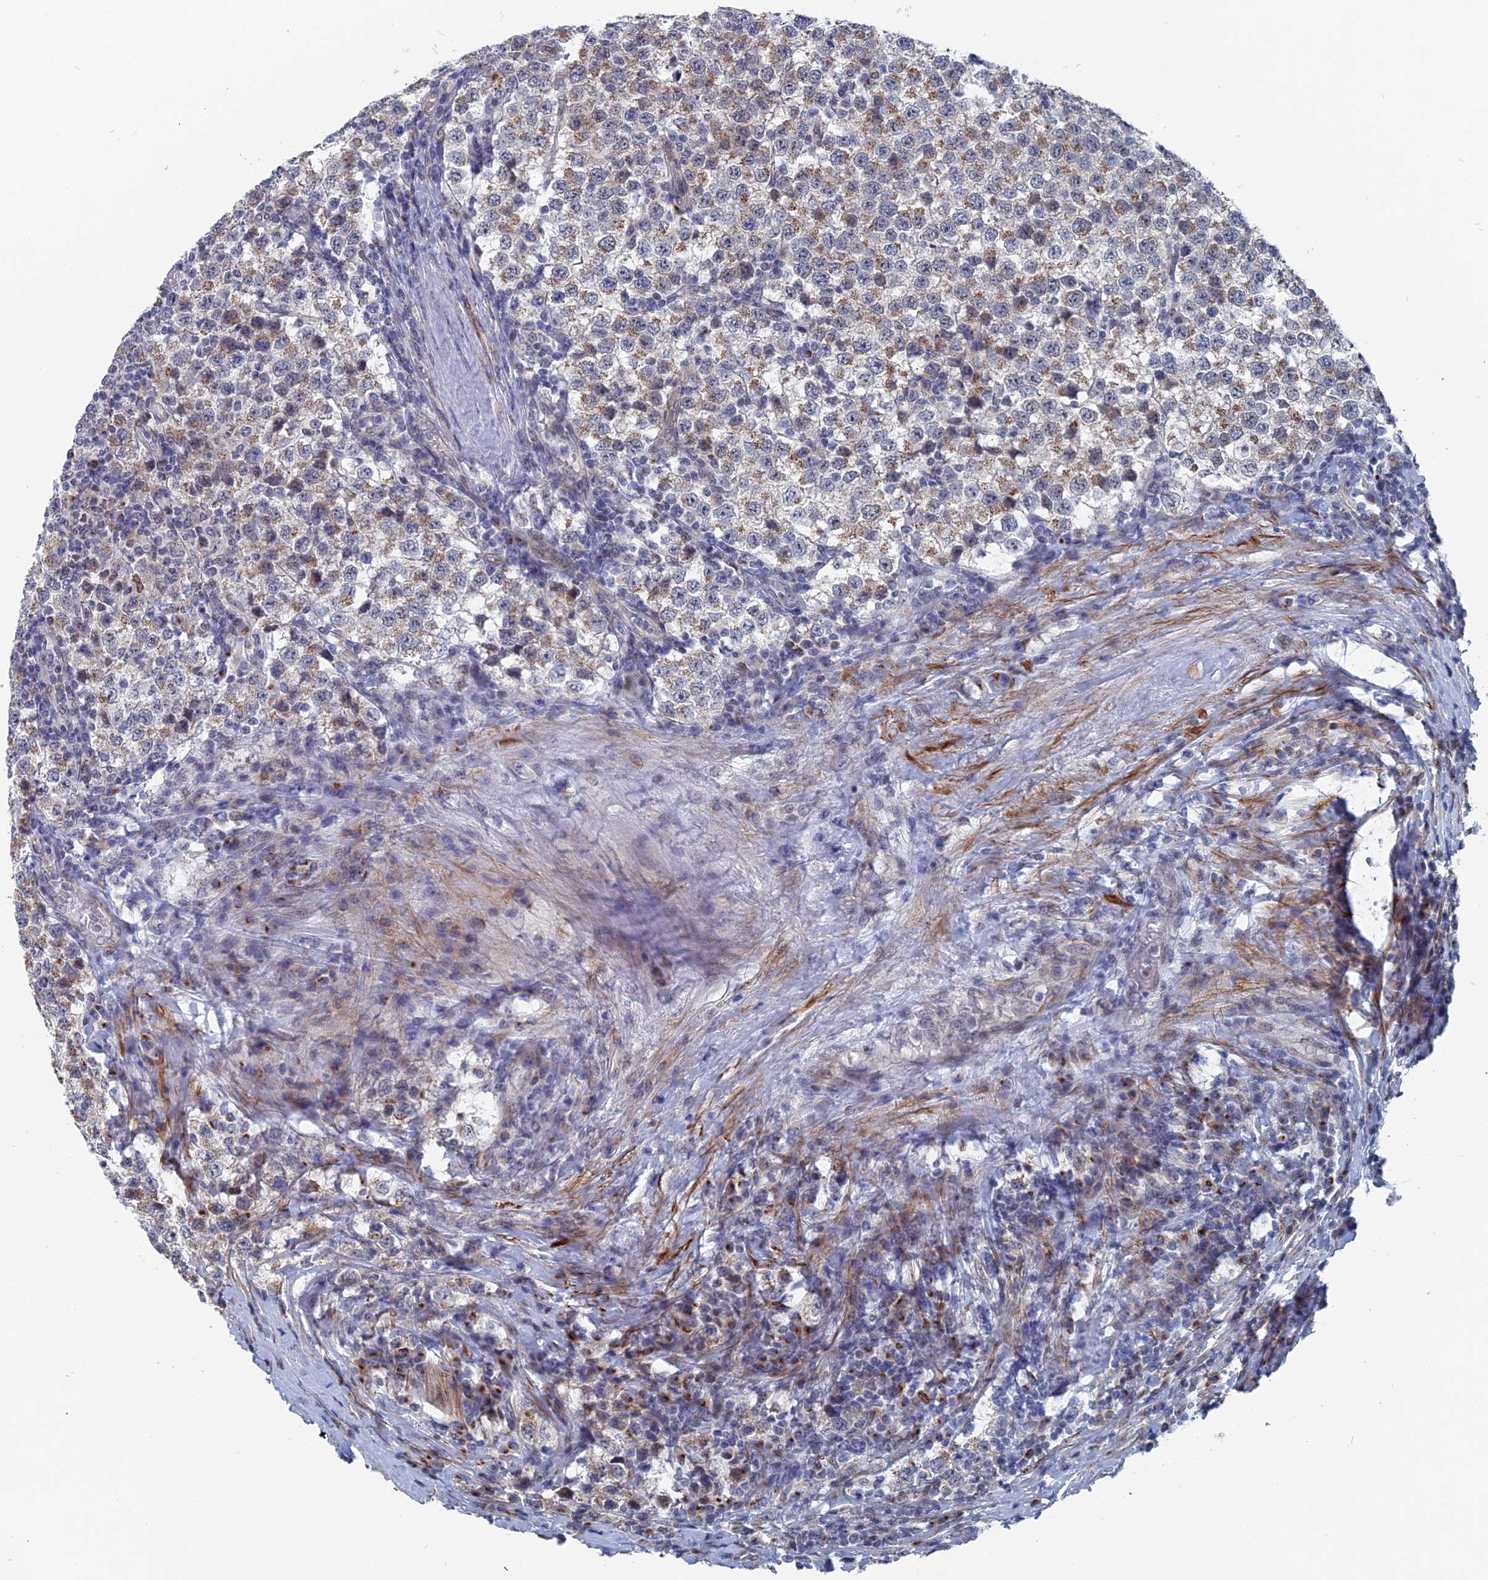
{"staining": {"intensity": "weak", "quantity": "25%-75%", "location": "cytoplasmic/membranous"}, "tissue": "testis cancer", "cell_type": "Tumor cells", "image_type": "cancer", "snomed": [{"axis": "morphology", "description": "Seminoma, NOS"}, {"axis": "topography", "description": "Testis"}], "caption": "There is low levels of weak cytoplasmic/membranous staining in tumor cells of testis cancer, as demonstrated by immunohistochemical staining (brown color).", "gene": "MTRF1", "patient": {"sex": "male", "age": 34}}